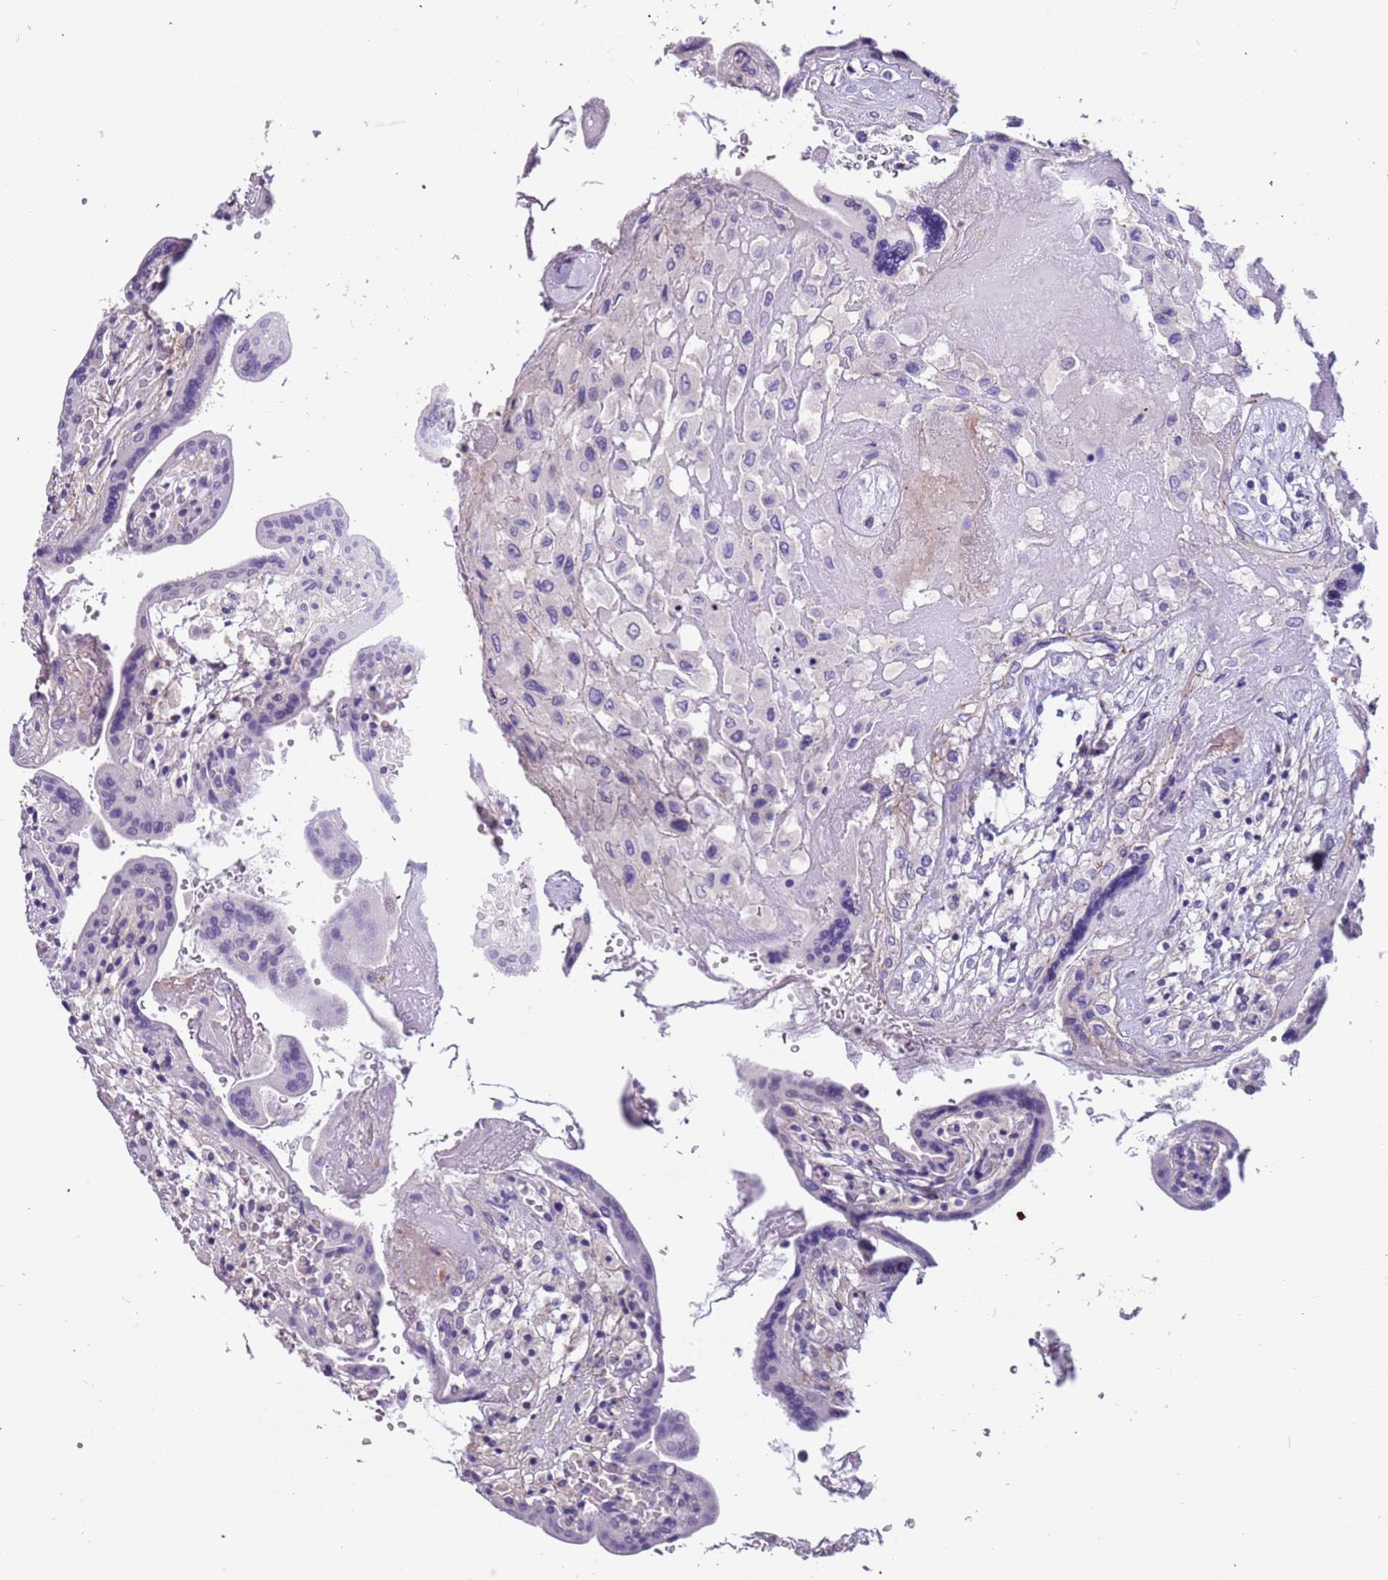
{"staining": {"intensity": "negative", "quantity": "none", "location": "none"}, "tissue": "placenta", "cell_type": "Decidual cells", "image_type": "normal", "snomed": [{"axis": "morphology", "description": "Normal tissue, NOS"}, {"axis": "topography", "description": "Placenta"}], "caption": "IHC micrograph of unremarkable placenta: human placenta stained with DAB demonstrates no significant protein staining in decidual cells.", "gene": "PCGF2", "patient": {"sex": "female", "age": 37}}